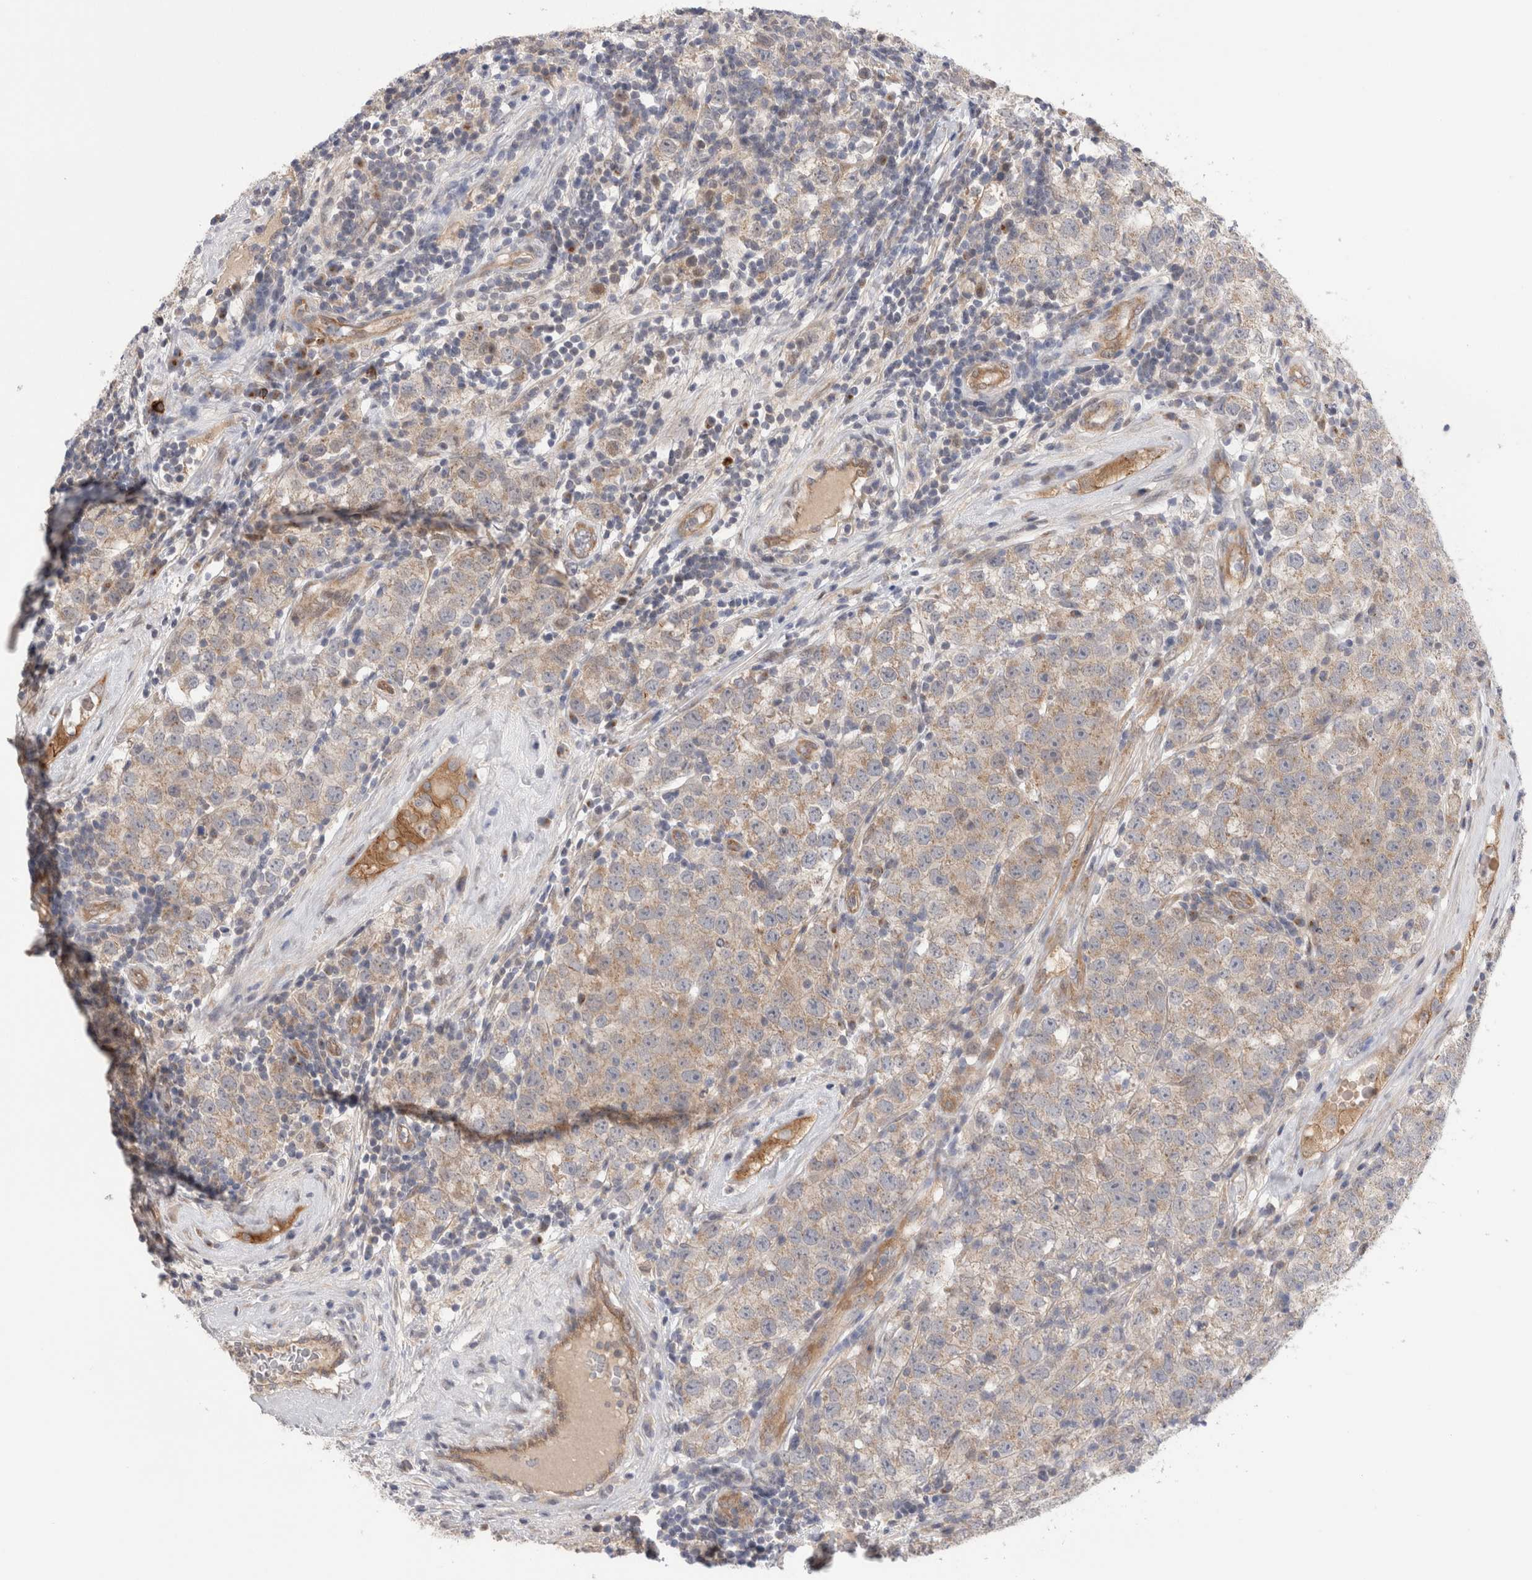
{"staining": {"intensity": "weak", "quantity": ">75%", "location": "cytoplasmic/membranous"}, "tissue": "testis cancer", "cell_type": "Tumor cells", "image_type": "cancer", "snomed": [{"axis": "morphology", "description": "Seminoma, NOS"}, {"axis": "morphology", "description": "Carcinoma, Embryonal, NOS"}, {"axis": "topography", "description": "Testis"}], "caption": "This is a photomicrograph of IHC staining of testis cancer, which shows weak staining in the cytoplasmic/membranous of tumor cells.", "gene": "TAFA5", "patient": {"sex": "male", "age": 28}}